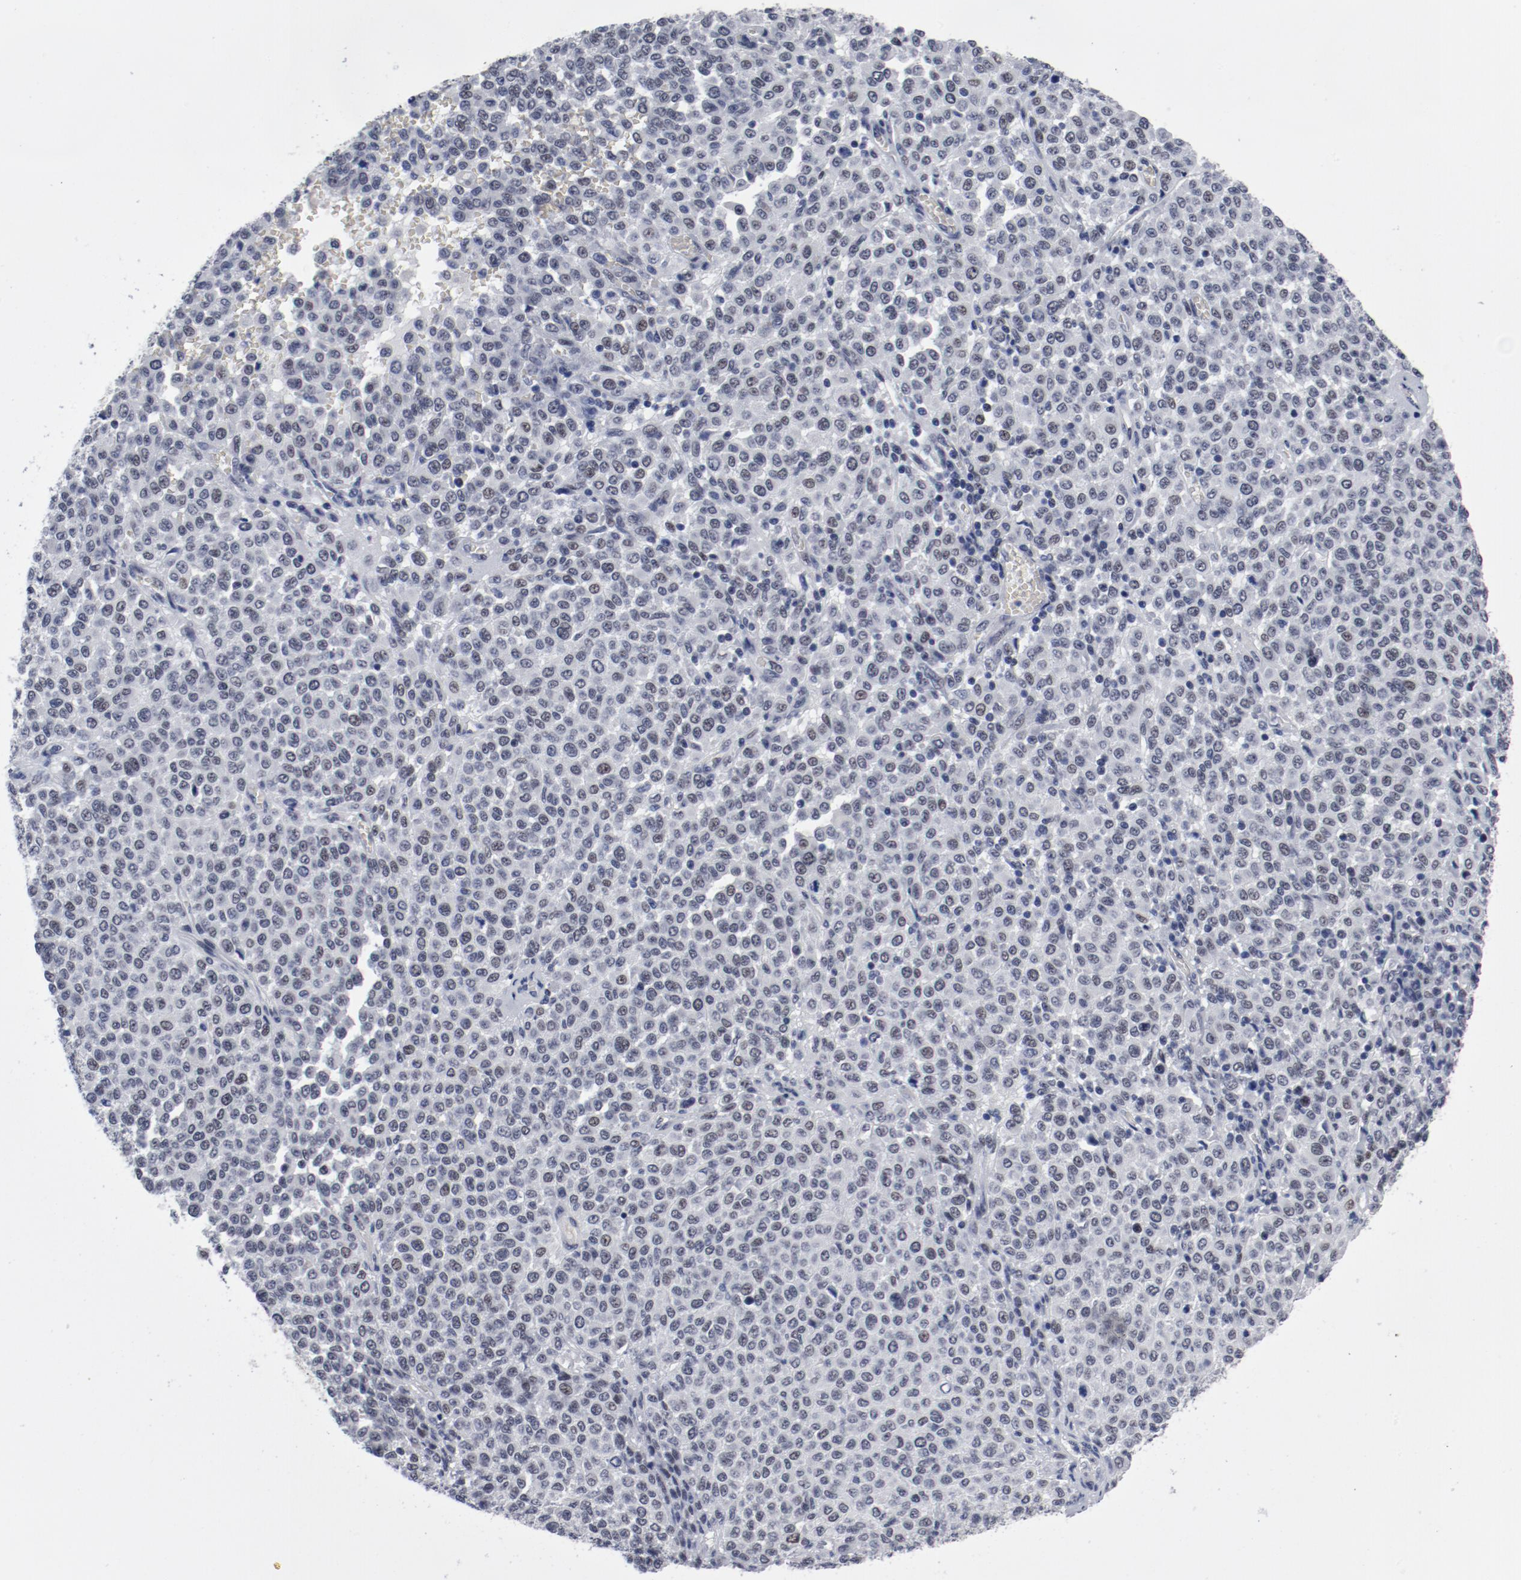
{"staining": {"intensity": "negative", "quantity": "none", "location": "none"}, "tissue": "melanoma", "cell_type": "Tumor cells", "image_type": "cancer", "snomed": [{"axis": "morphology", "description": "Malignant melanoma, Metastatic site"}, {"axis": "topography", "description": "Pancreas"}], "caption": "The image reveals no significant positivity in tumor cells of melanoma.", "gene": "ANKLE2", "patient": {"sex": "female", "age": 30}}